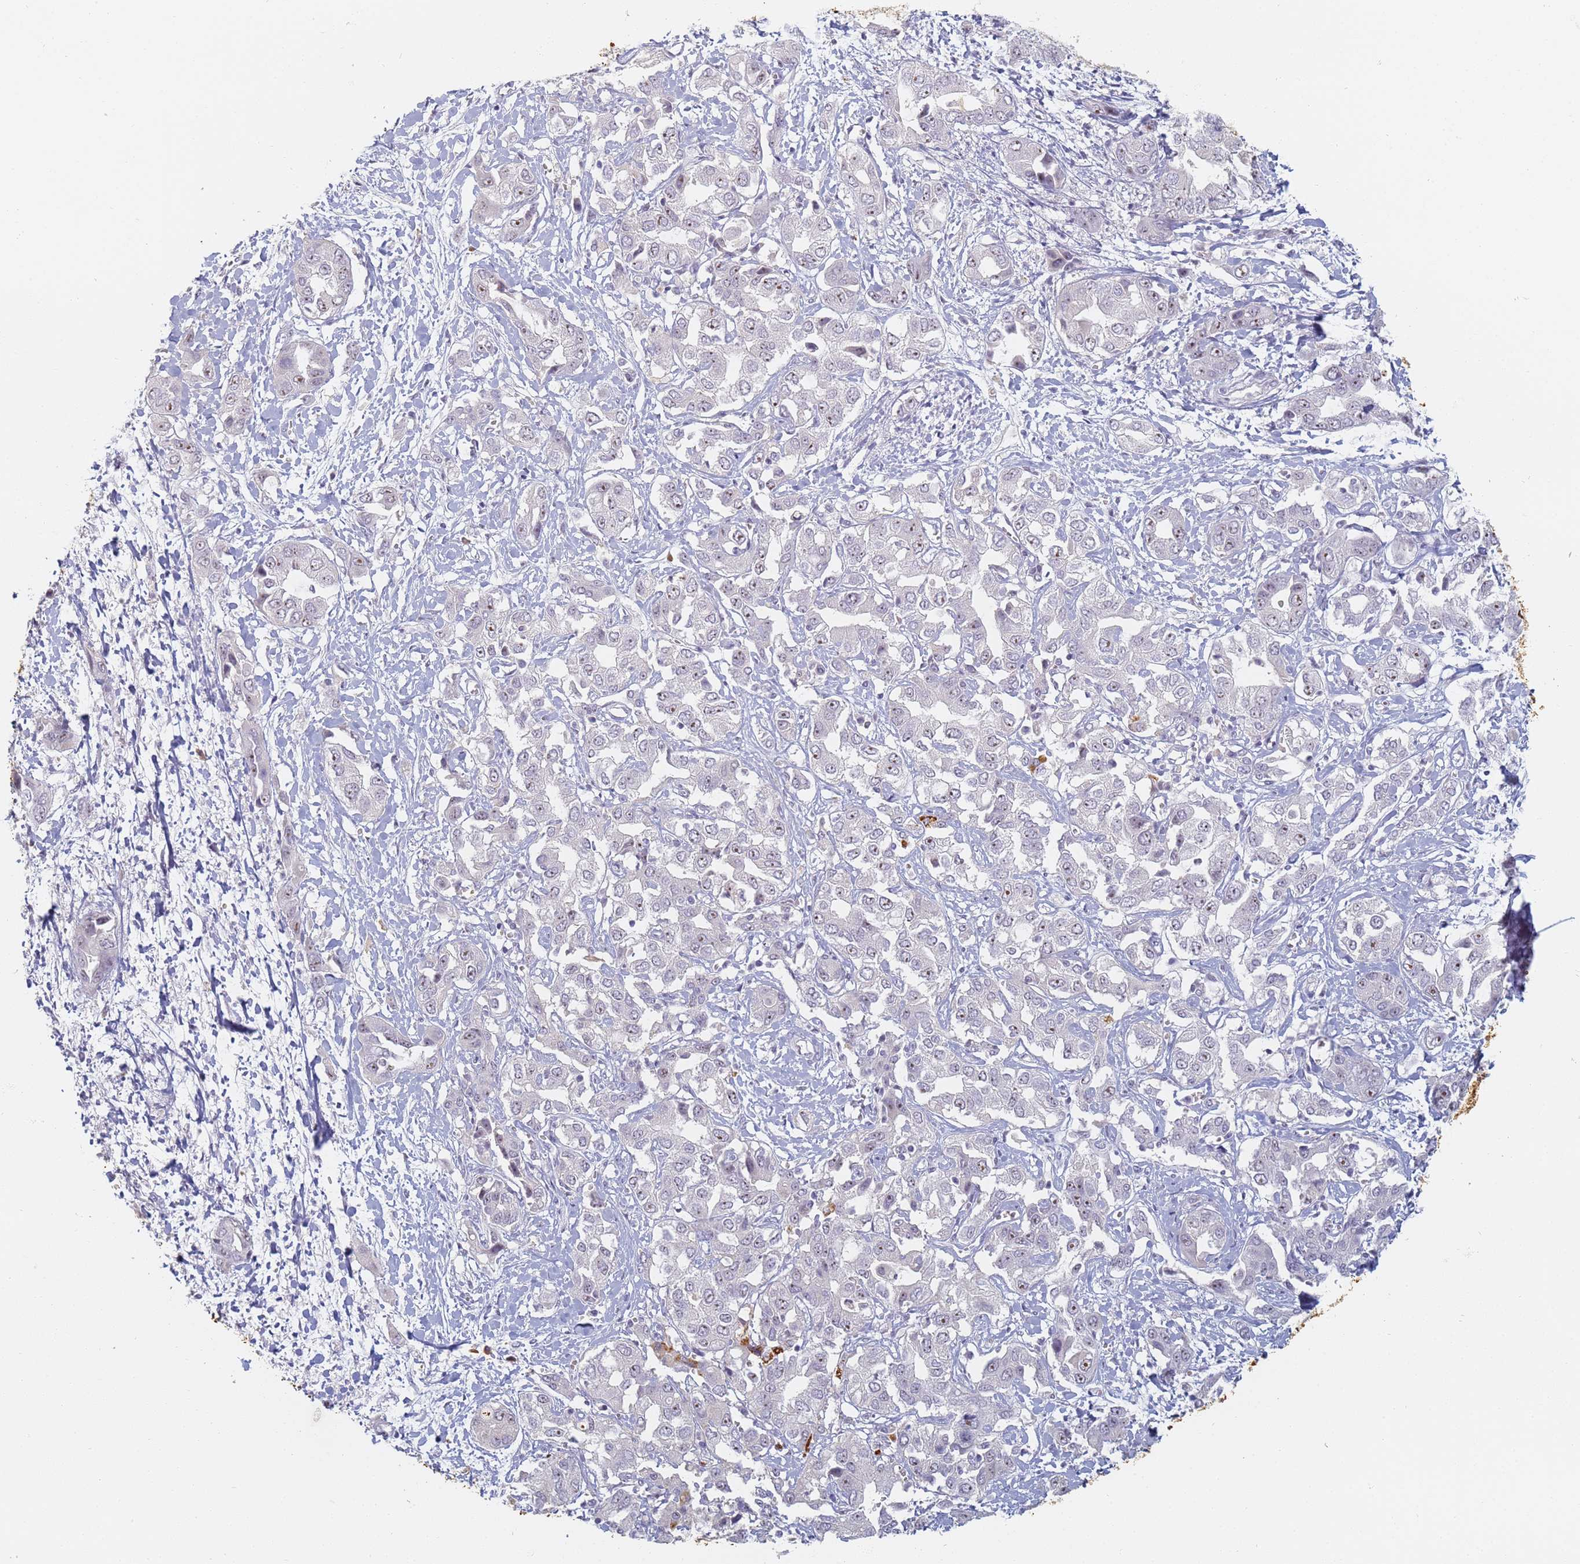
{"staining": {"intensity": "weak", "quantity": "<25%", "location": "nuclear"}, "tissue": "liver cancer", "cell_type": "Tumor cells", "image_type": "cancer", "snomed": [{"axis": "morphology", "description": "Cholangiocarcinoma"}, {"axis": "topography", "description": "Liver"}], "caption": "DAB (3,3'-diaminobenzidine) immunohistochemical staining of human liver cancer shows no significant expression in tumor cells.", "gene": "SLC38A9", "patient": {"sex": "female", "age": 52}}